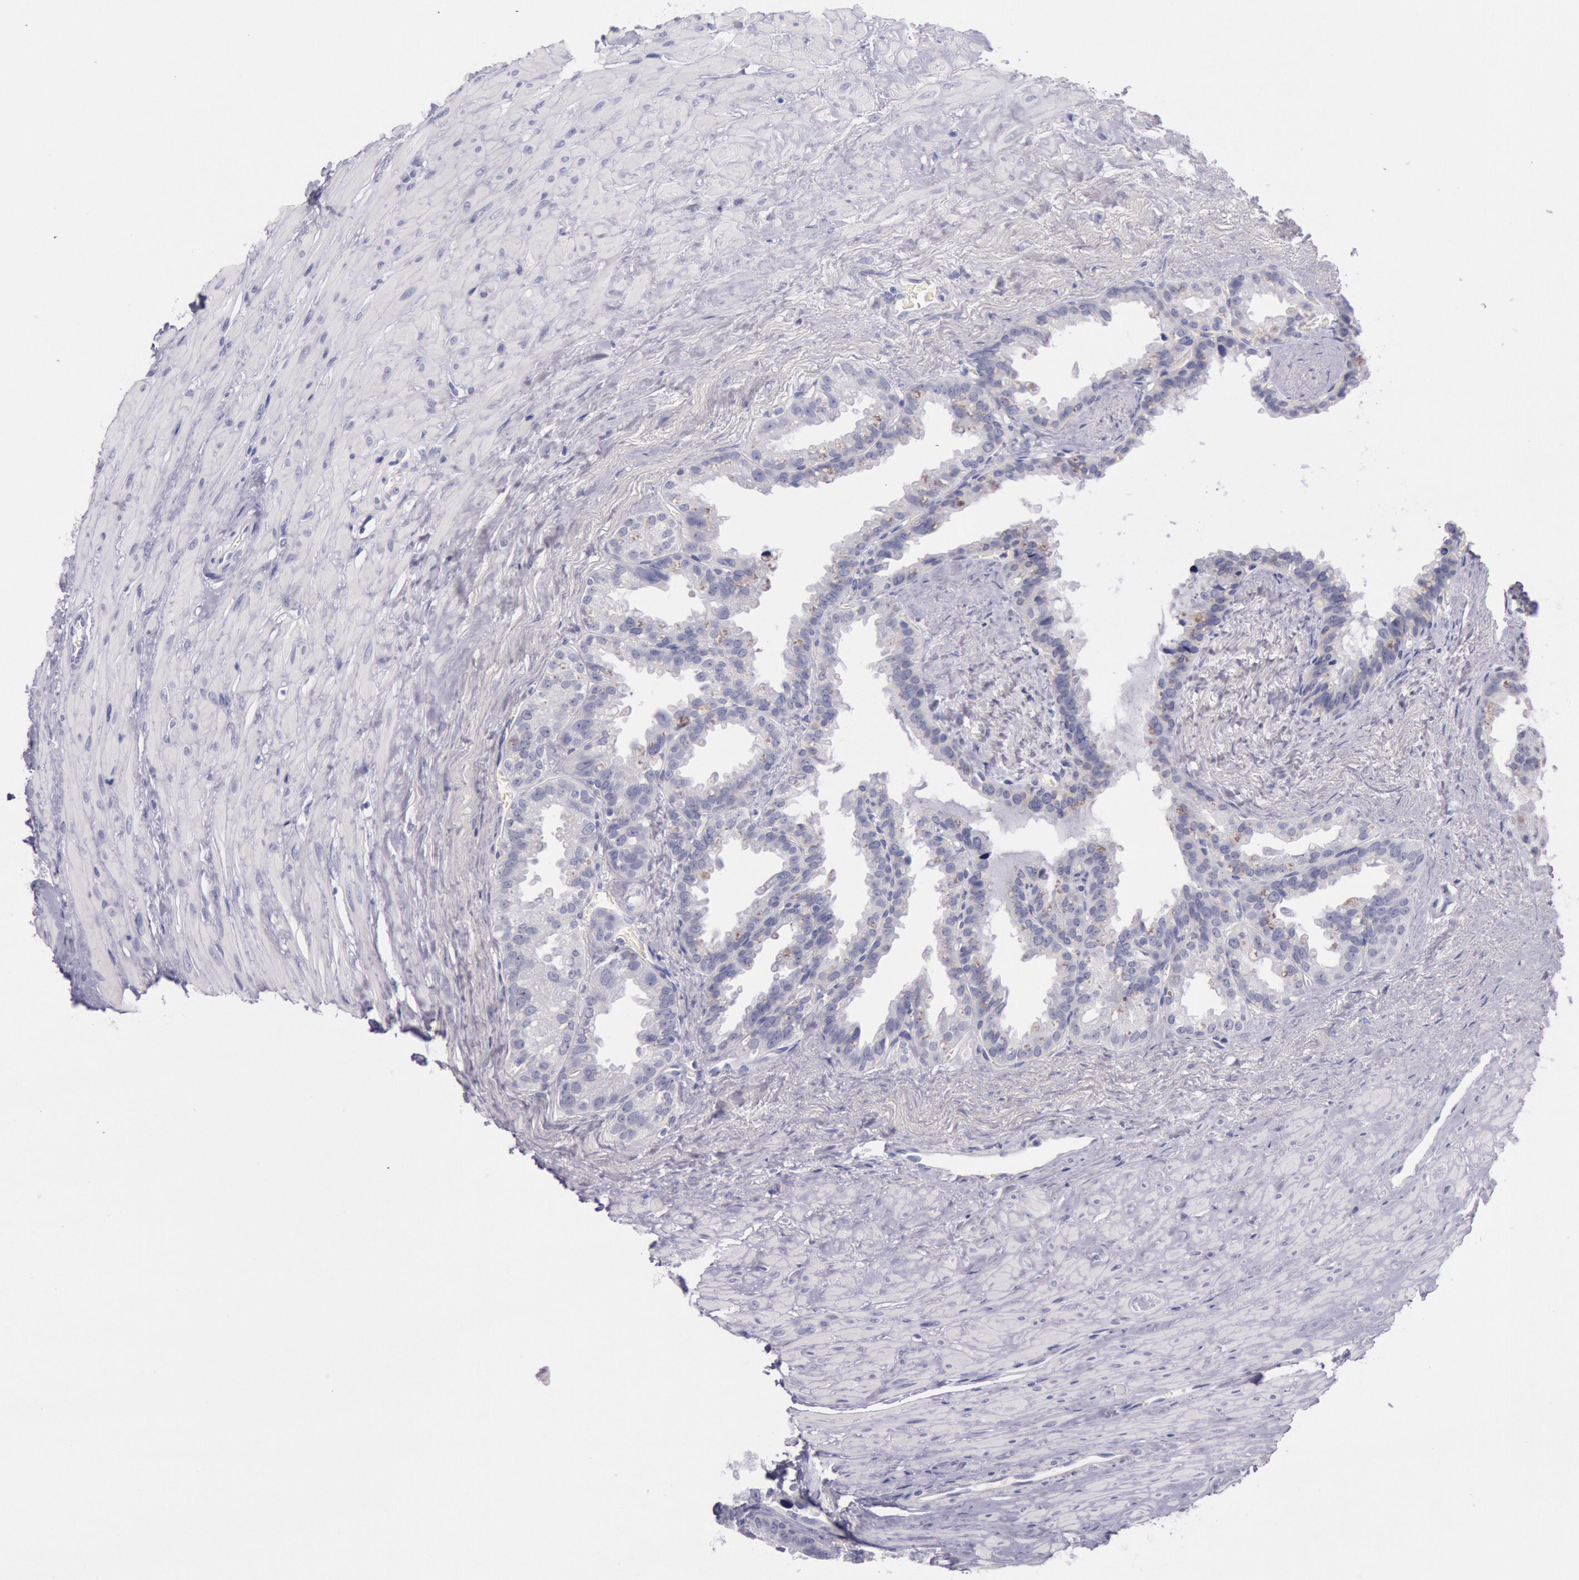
{"staining": {"intensity": "negative", "quantity": "none", "location": "none"}, "tissue": "seminal vesicle", "cell_type": "Glandular cells", "image_type": "normal", "snomed": [{"axis": "morphology", "description": "Normal tissue, NOS"}, {"axis": "topography", "description": "Prostate"}, {"axis": "topography", "description": "Seminal veicle"}], "caption": "Glandular cells show no significant staining in unremarkable seminal vesicle. (DAB immunohistochemistry (IHC), high magnification).", "gene": "EGFR", "patient": {"sex": "male", "age": 63}}